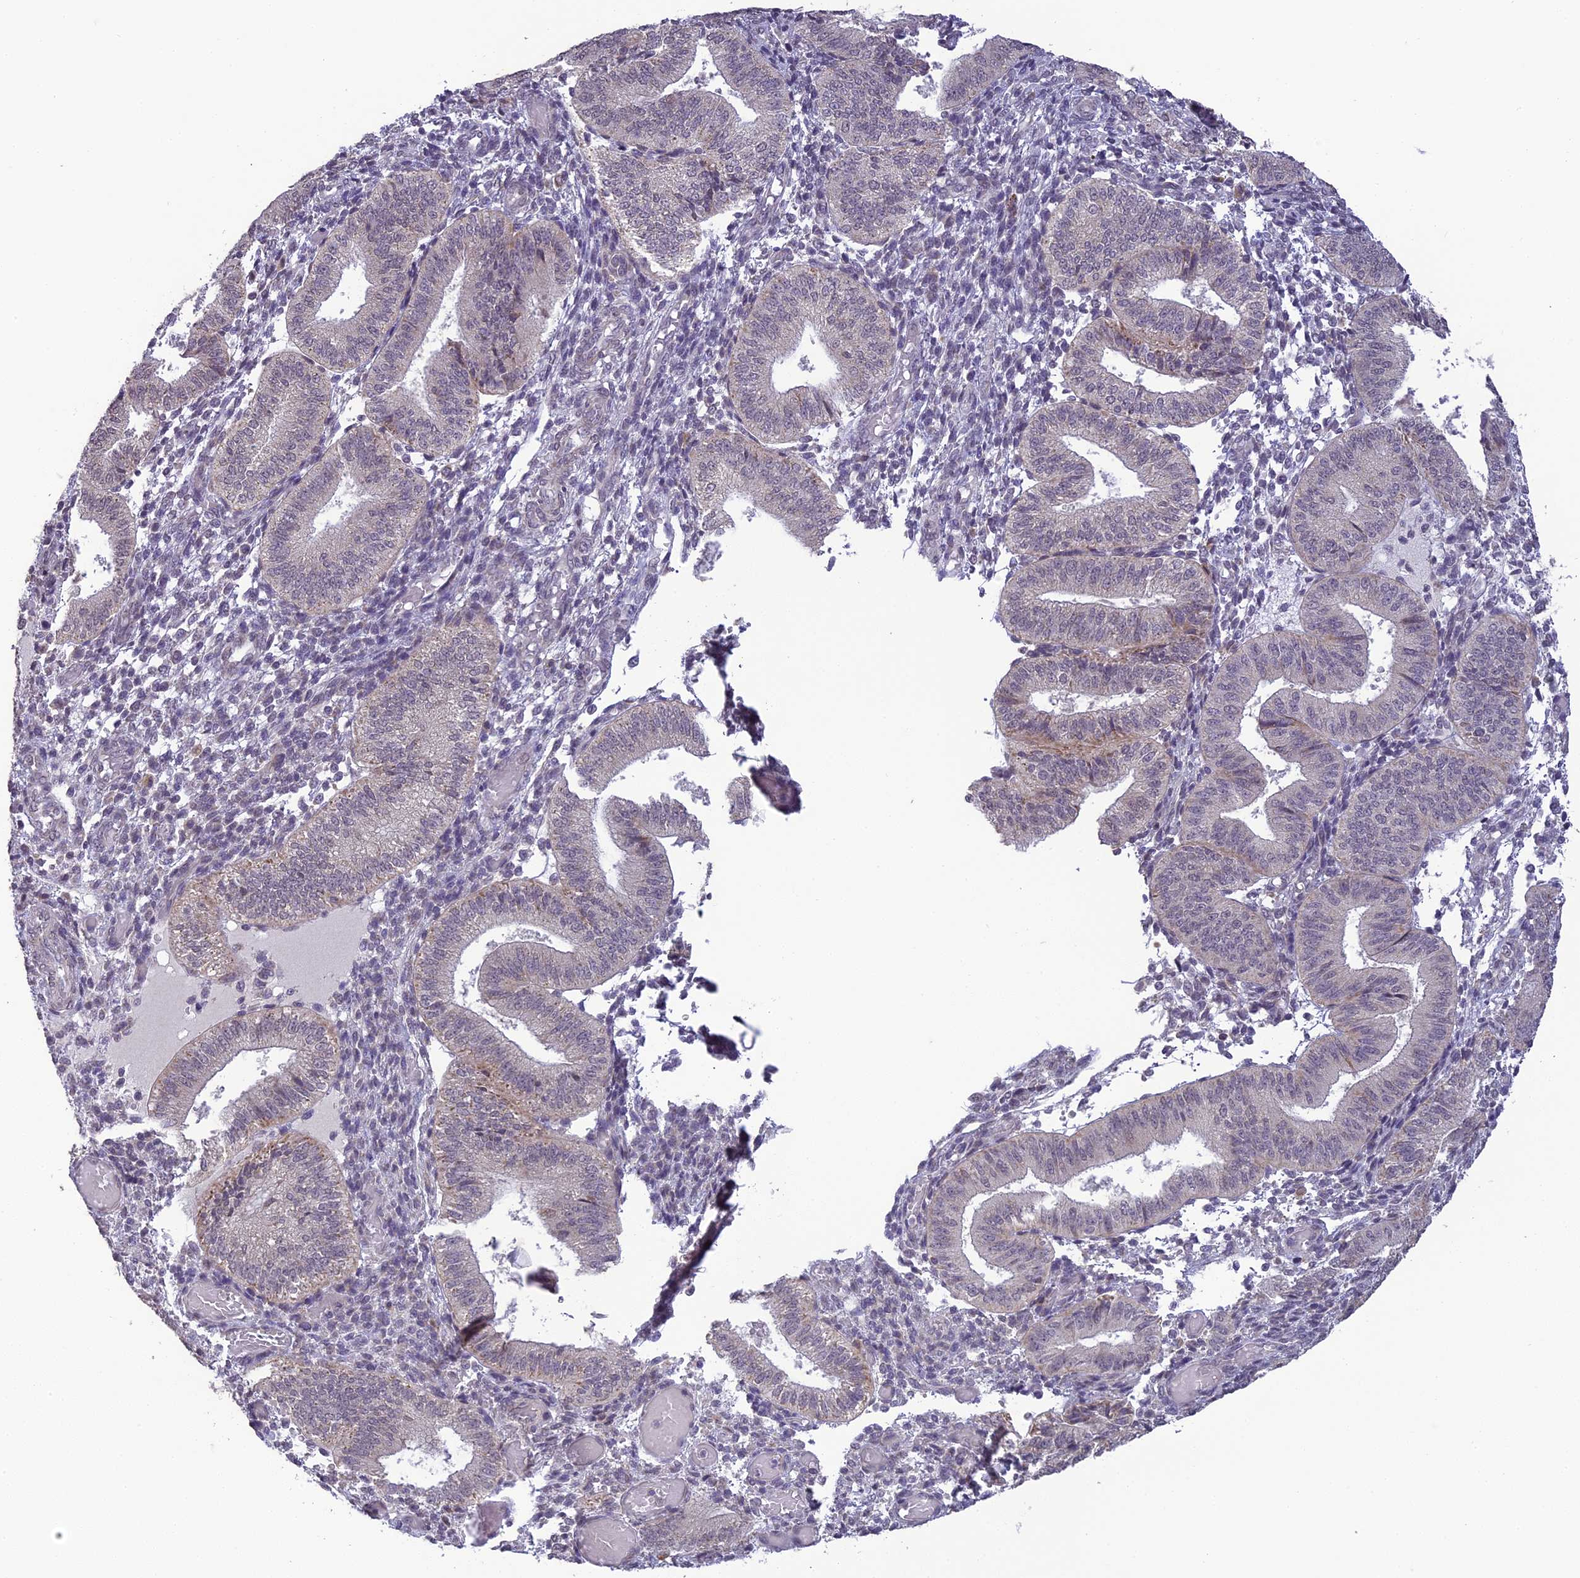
{"staining": {"intensity": "negative", "quantity": "none", "location": "none"}, "tissue": "endometrium", "cell_type": "Cells in endometrial stroma", "image_type": "normal", "snomed": [{"axis": "morphology", "description": "Normal tissue, NOS"}, {"axis": "topography", "description": "Endometrium"}], "caption": "This is a micrograph of immunohistochemistry staining of normal endometrium, which shows no positivity in cells in endometrial stroma.", "gene": "ERG28", "patient": {"sex": "female", "age": 34}}